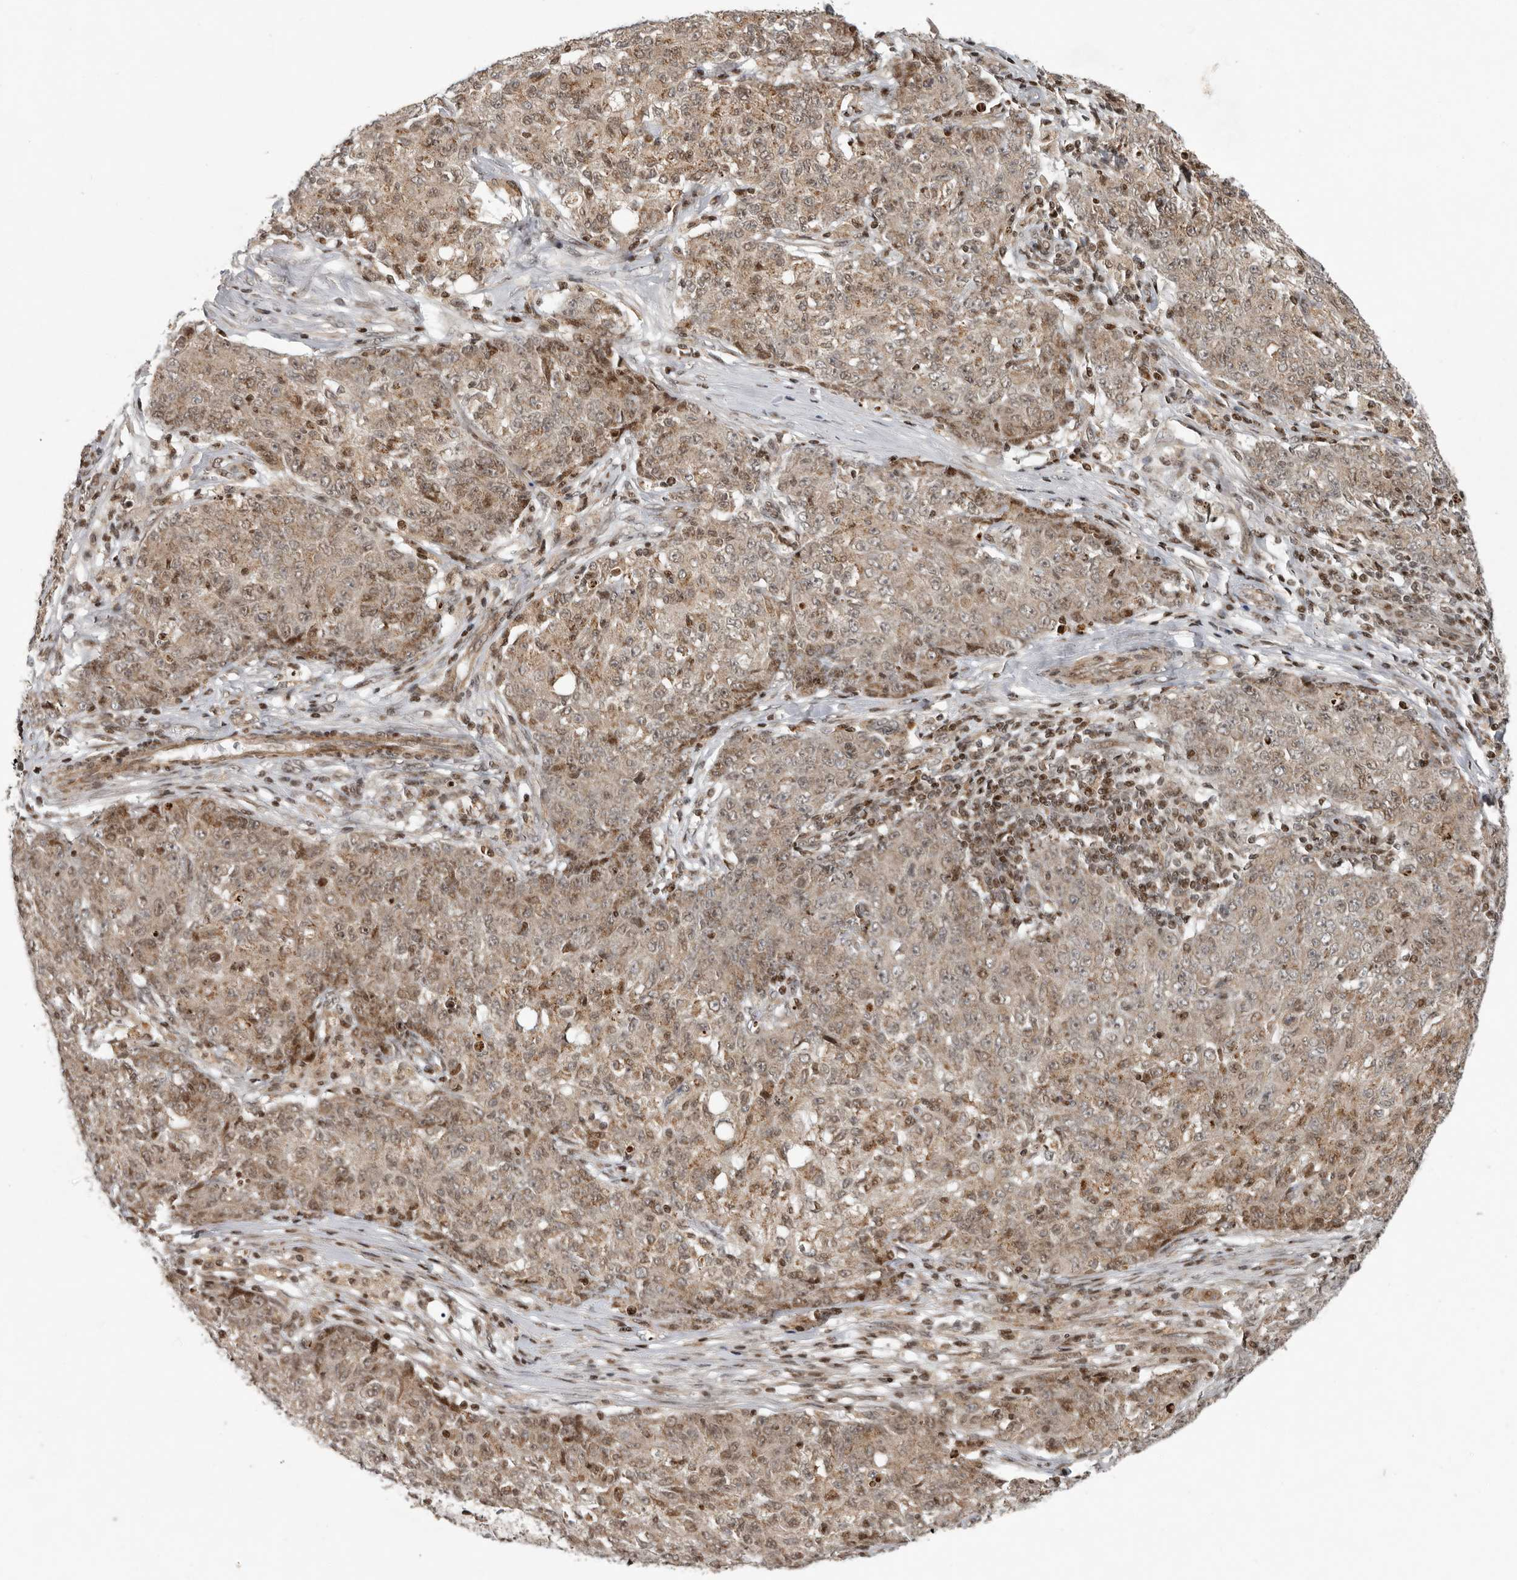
{"staining": {"intensity": "moderate", "quantity": ">75%", "location": "cytoplasmic/membranous,nuclear"}, "tissue": "ovarian cancer", "cell_type": "Tumor cells", "image_type": "cancer", "snomed": [{"axis": "morphology", "description": "Carcinoma, endometroid"}, {"axis": "topography", "description": "Ovary"}], "caption": "Immunohistochemical staining of ovarian endometroid carcinoma shows moderate cytoplasmic/membranous and nuclear protein staining in approximately >75% of tumor cells. (brown staining indicates protein expression, while blue staining denotes nuclei).", "gene": "RABIF", "patient": {"sex": "female", "age": 42}}